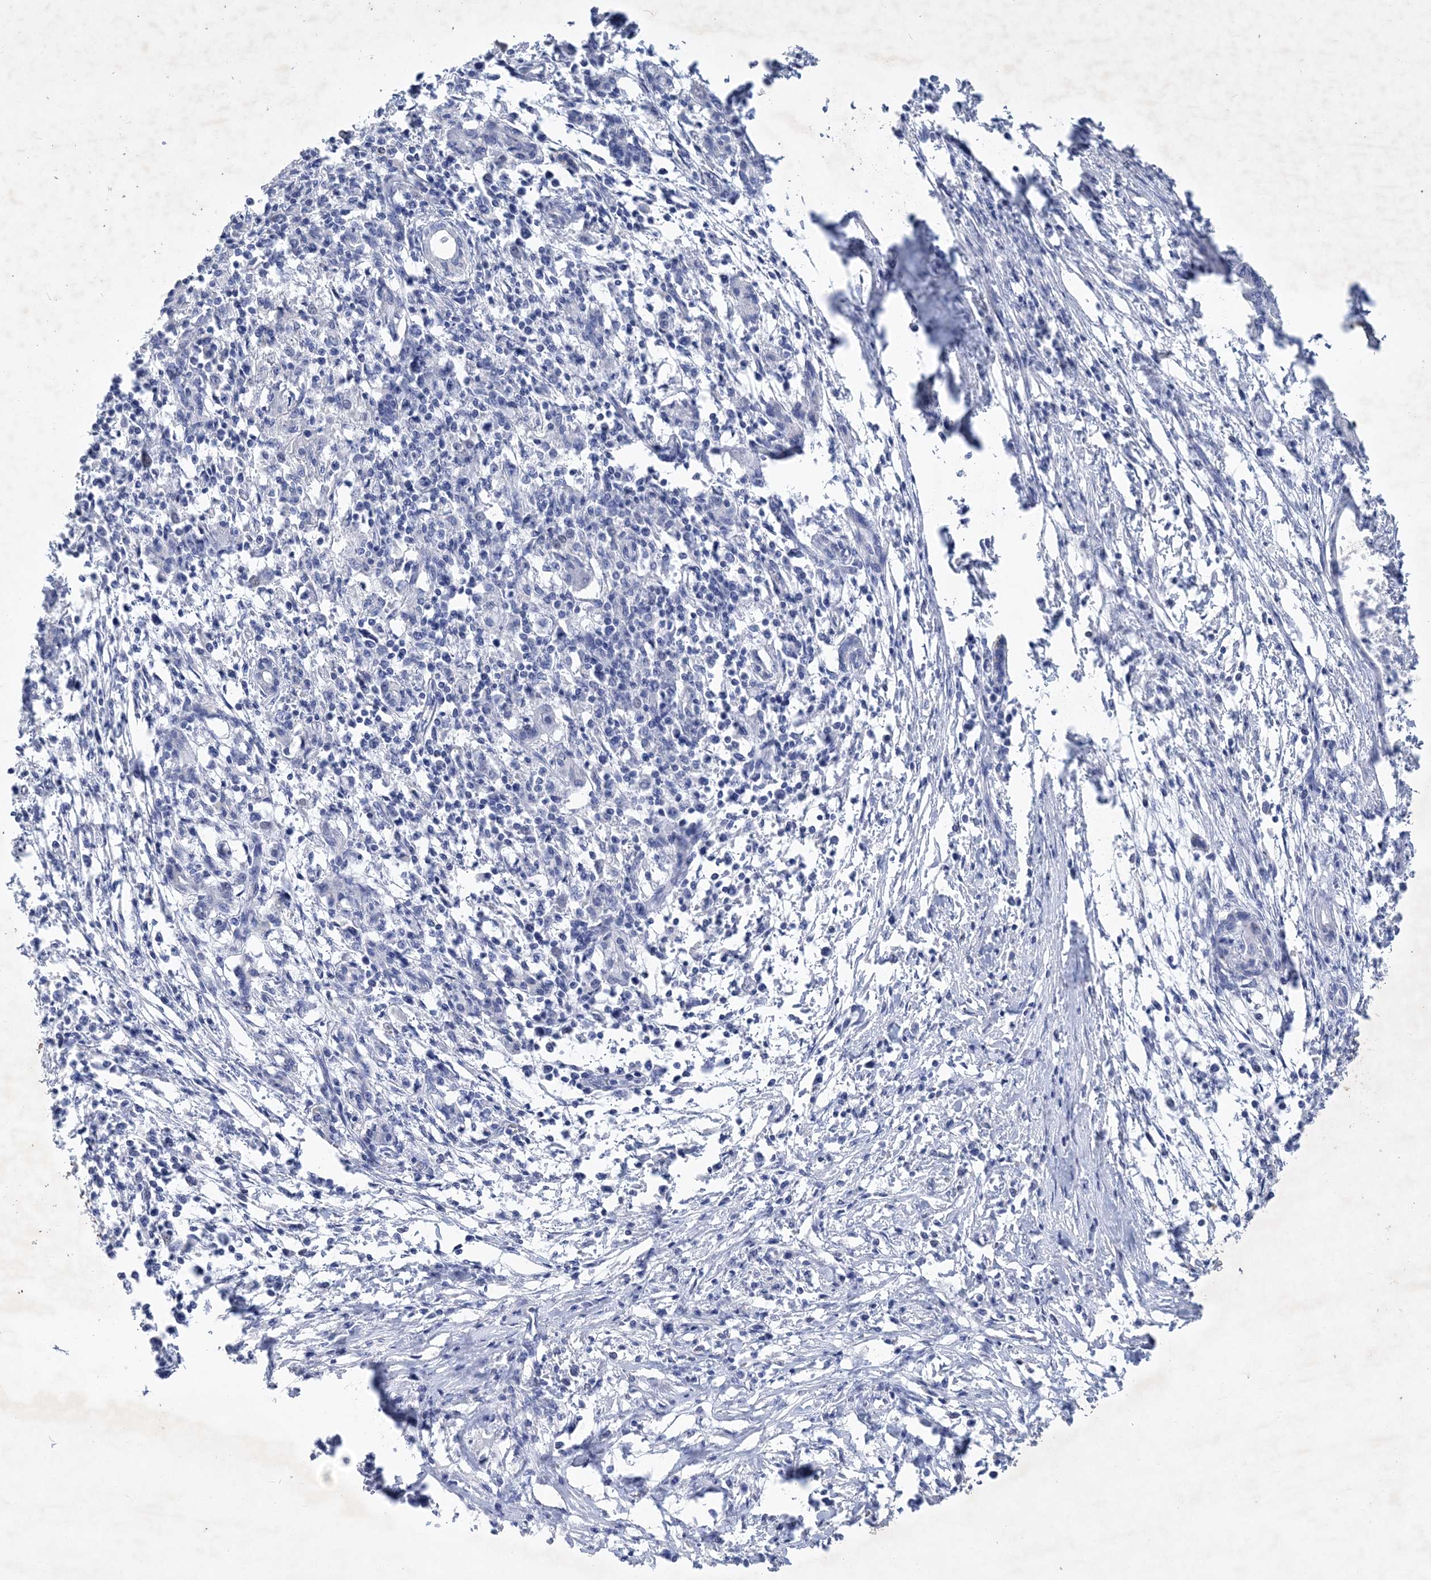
{"staining": {"intensity": "negative", "quantity": "none", "location": "none"}, "tissue": "pancreatic cancer", "cell_type": "Tumor cells", "image_type": "cancer", "snomed": [{"axis": "morphology", "description": "Adenocarcinoma, NOS"}, {"axis": "topography", "description": "Pancreas"}], "caption": "Pancreatic cancer was stained to show a protein in brown. There is no significant expression in tumor cells. (IHC, brightfield microscopy, high magnification).", "gene": "COPS8", "patient": {"sex": "female", "age": 55}}